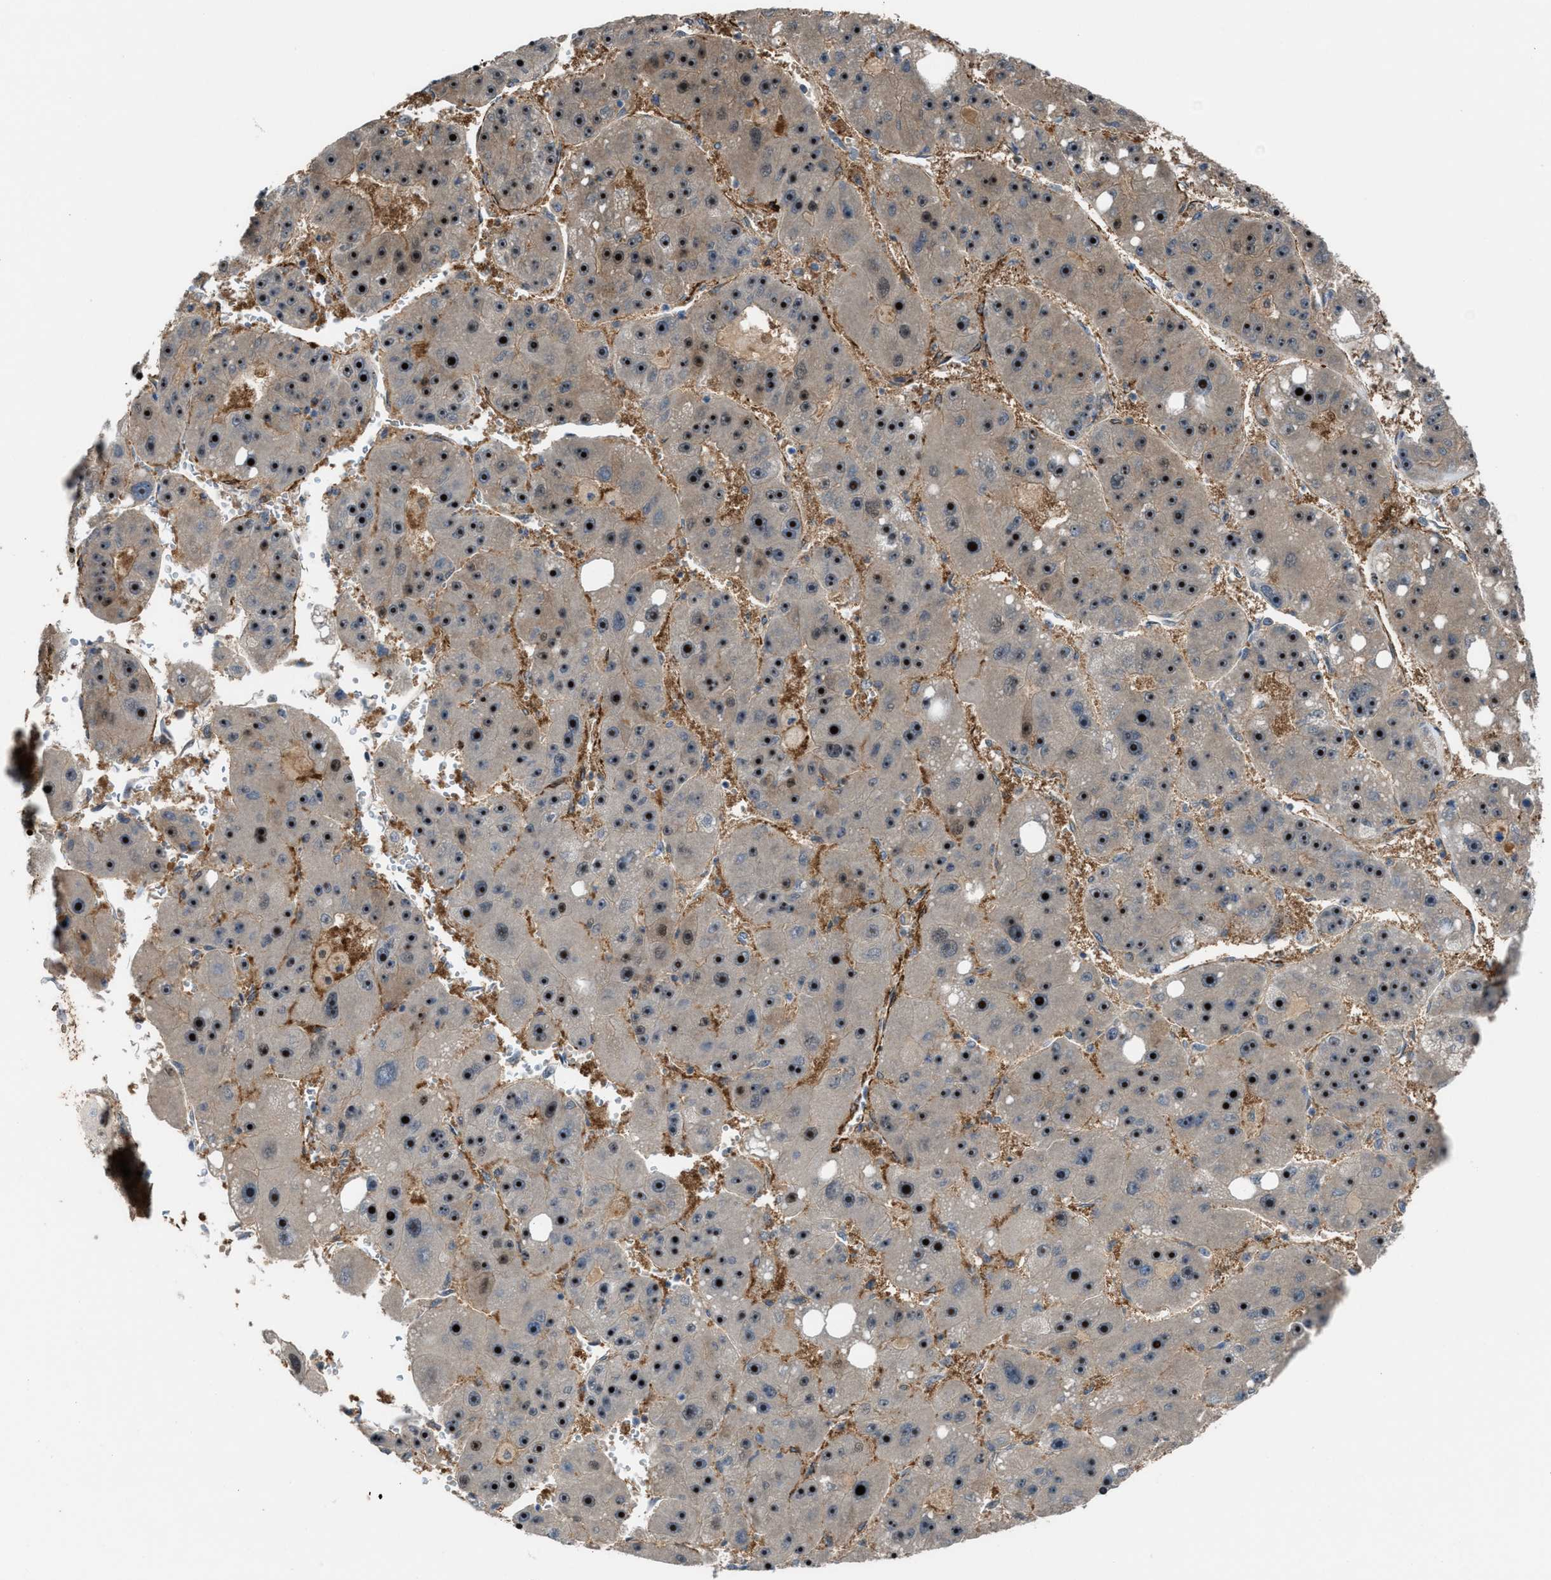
{"staining": {"intensity": "strong", "quantity": ">75%", "location": "nuclear"}, "tissue": "liver cancer", "cell_type": "Tumor cells", "image_type": "cancer", "snomed": [{"axis": "morphology", "description": "Carcinoma, Hepatocellular, NOS"}, {"axis": "topography", "description": "Liver"}], "caption": "Liver cancer (hepatocellular carcinoma) stained with DAB IHC demonstrates high levels of strong nuclear positivity in about >75% of tumor cells.", "gene": "NQO2", "patient": {"sex": "female", "age": 61}}